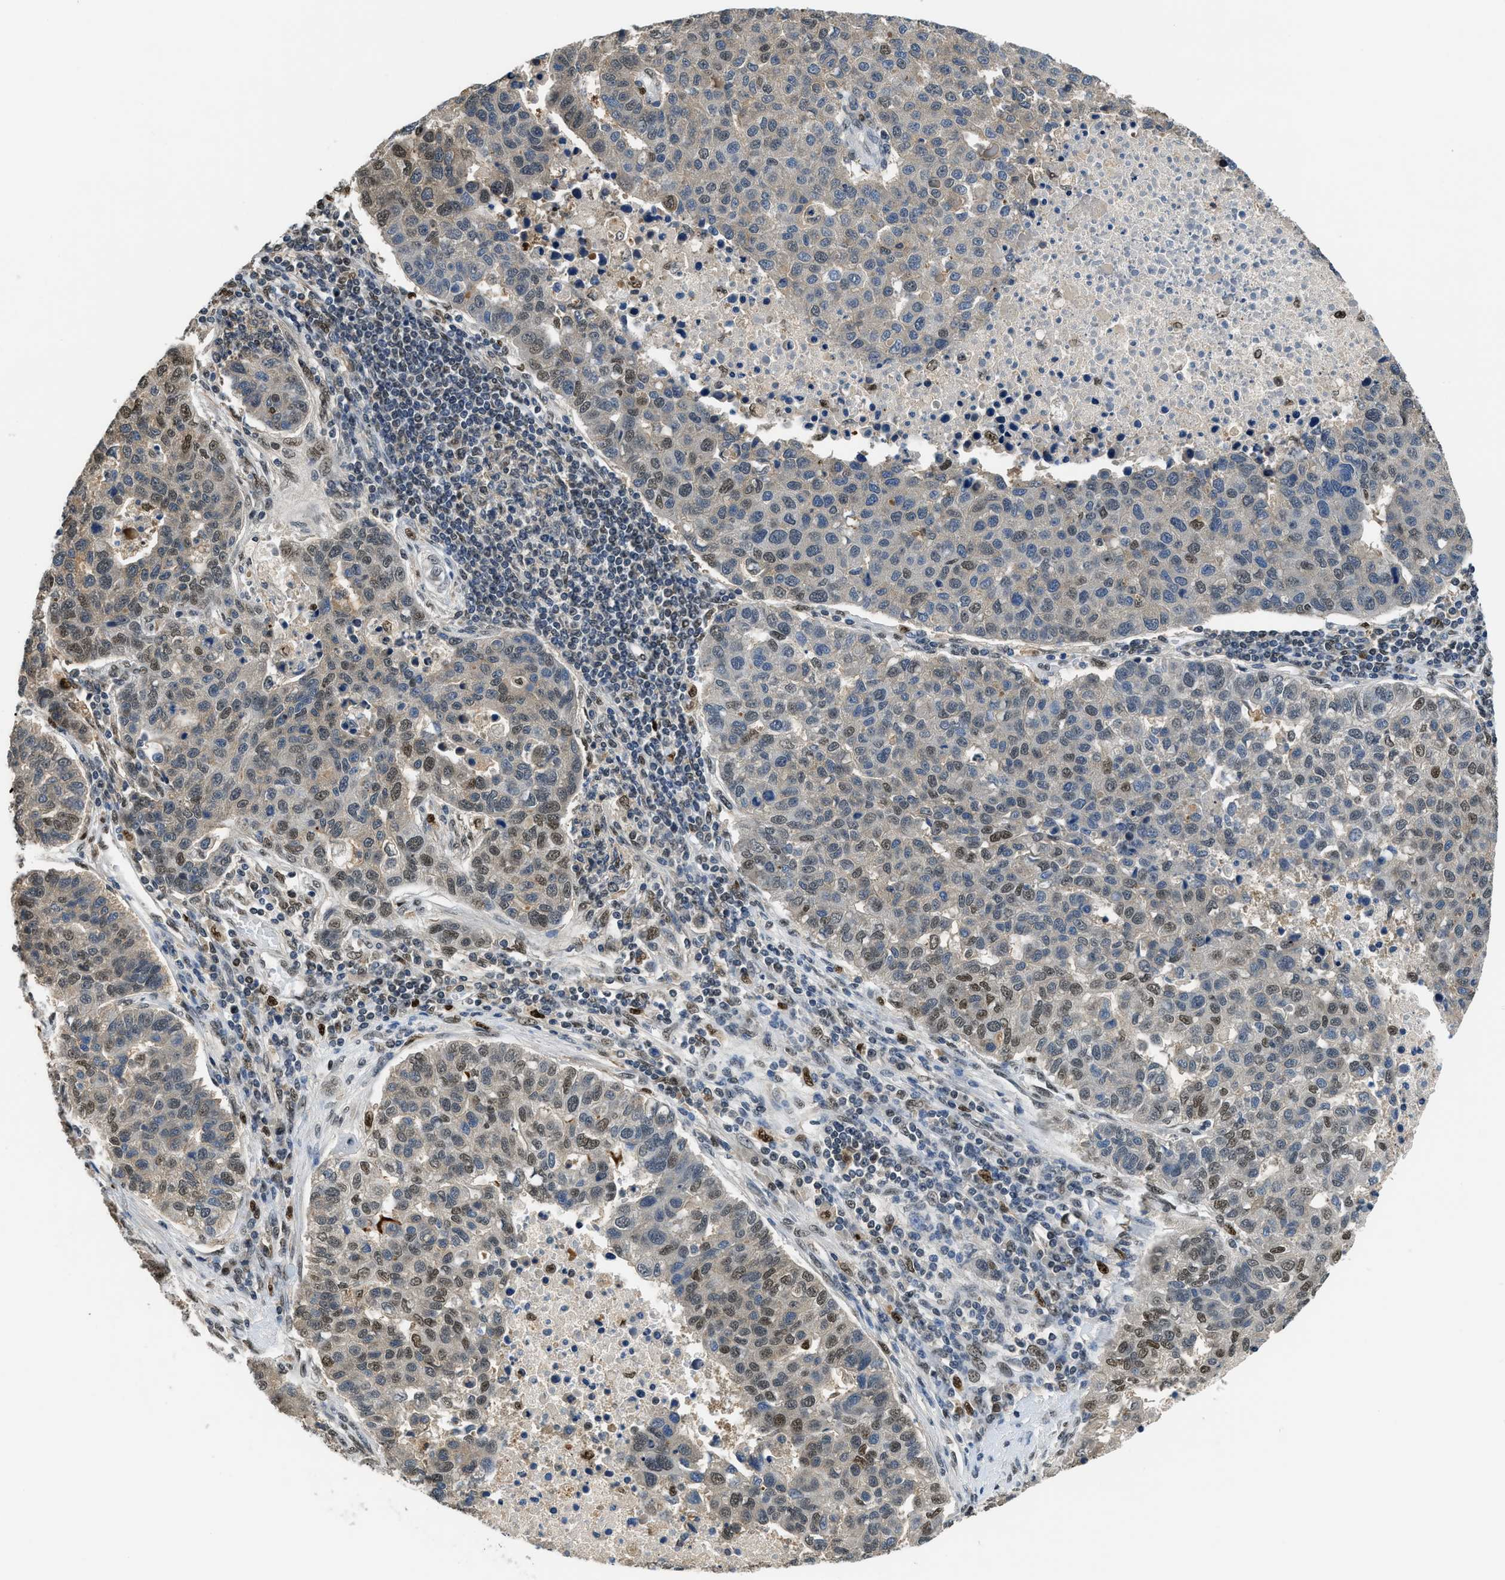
{"staining": {"intensity": "weak", "quantity": "25%-75%", "location": "nuclear"}, "tissue": "pancreatic cancer", "cell_type": "Tumor cells", "image_type": "cancer", "snomed": [{"axis": "morphology", "description": "Adenocarcinoma, NOS"}, {"axis": "topography", "description": "Pancreas"}], "caption": "DAB immunohistochemical staining of adenocarcinoma (pancreatic) shows weak nuclear protein positivity in about 25%-75% of tumor cells.", "gene": "ALX1", "patient": {"sex": "female", "age": 61}}